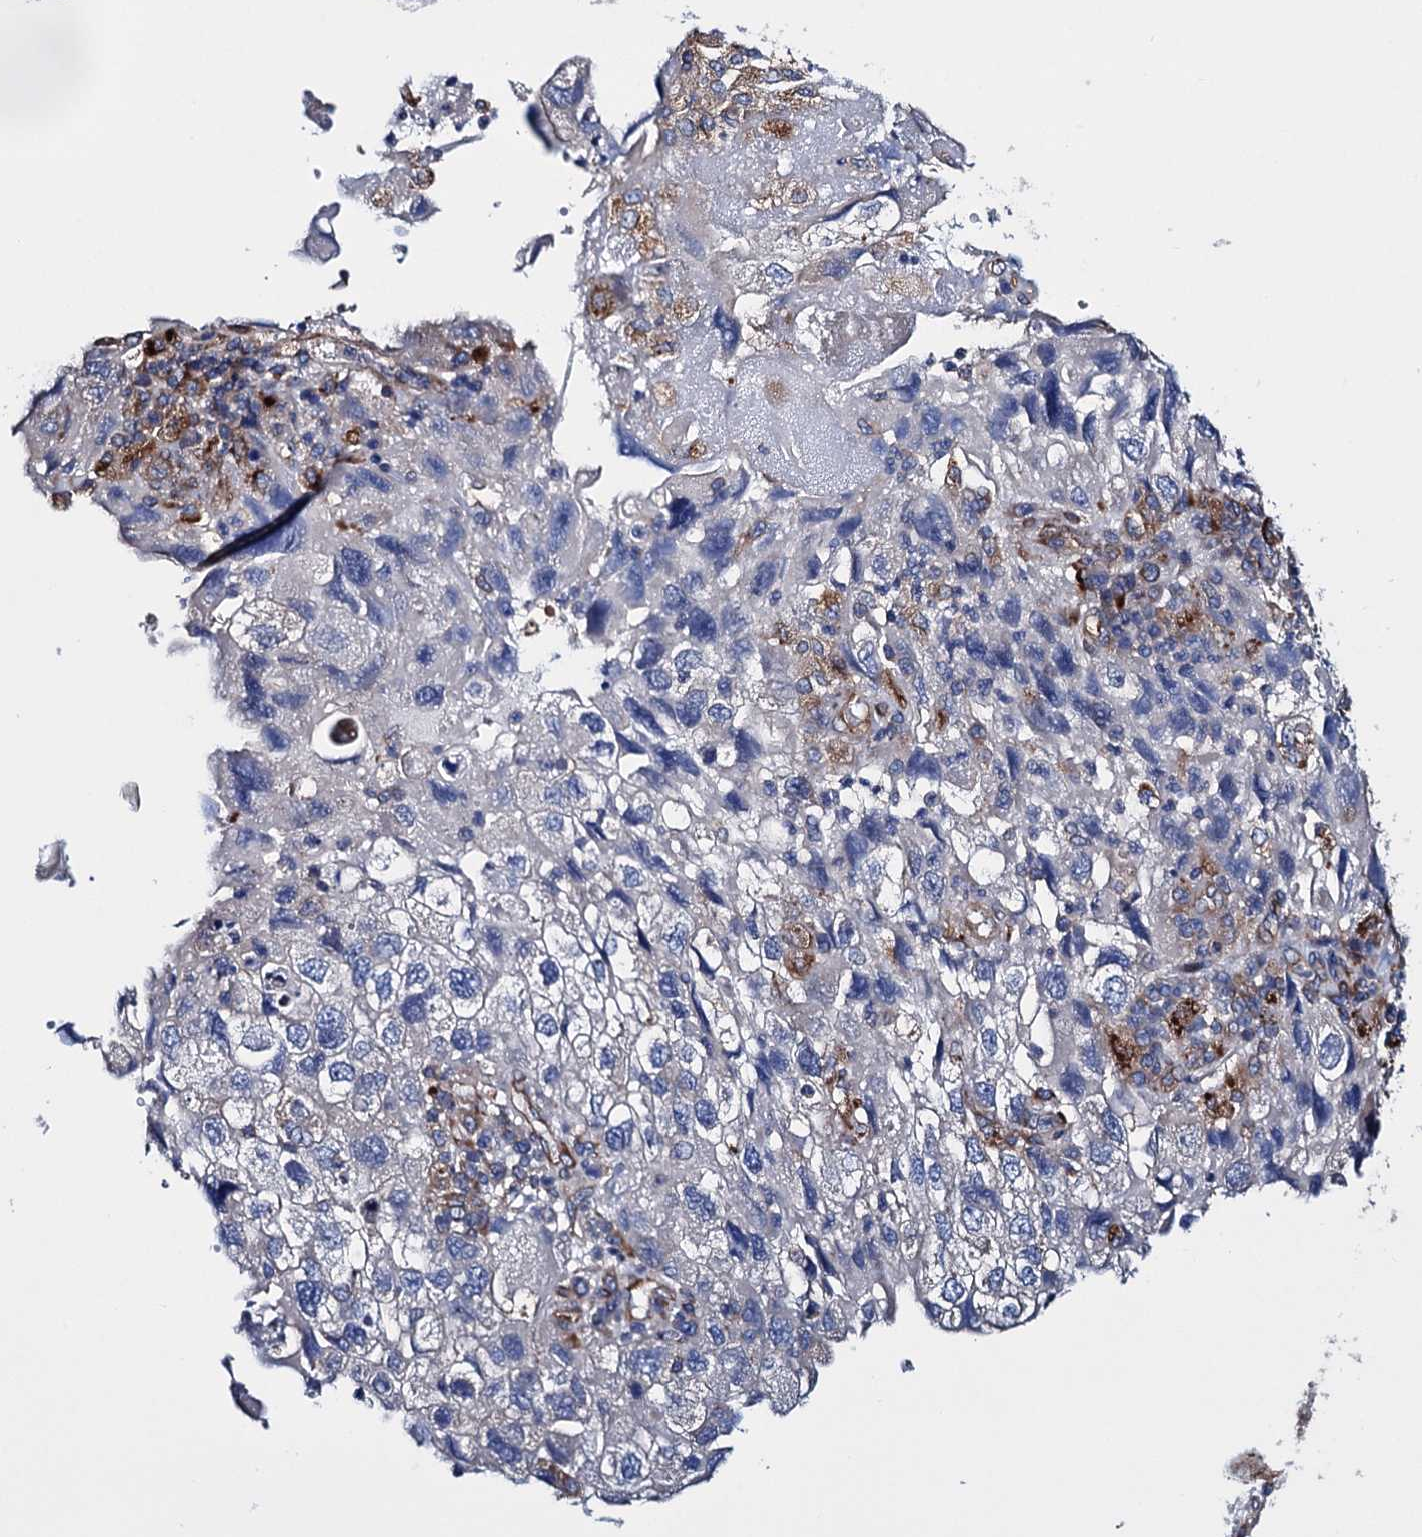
{"staining": {"intensity": "moderate", "quantity": "<25%", "location": "cytoplasmic/membranous"}, "tissue": "endometrial cancer", "cell_type": "Tumor cells", "image_type": "cancer", "snomed": [{"axis": "morphology", "description": "Adenocarcinoma, NOS"}, {"axis": "topography", "description": "Endometrium"}], "caption": "Immunohistochemical staining of endometrial cancer reveals moderate cytoplasmic/membranous protein expression in approximately <25% of tumor cells. (DAB IHC, brown staining for protein, blue staining for nuclei).", "gene": "SCPEP1", "patient": {"sex": "female", "age": 49}}